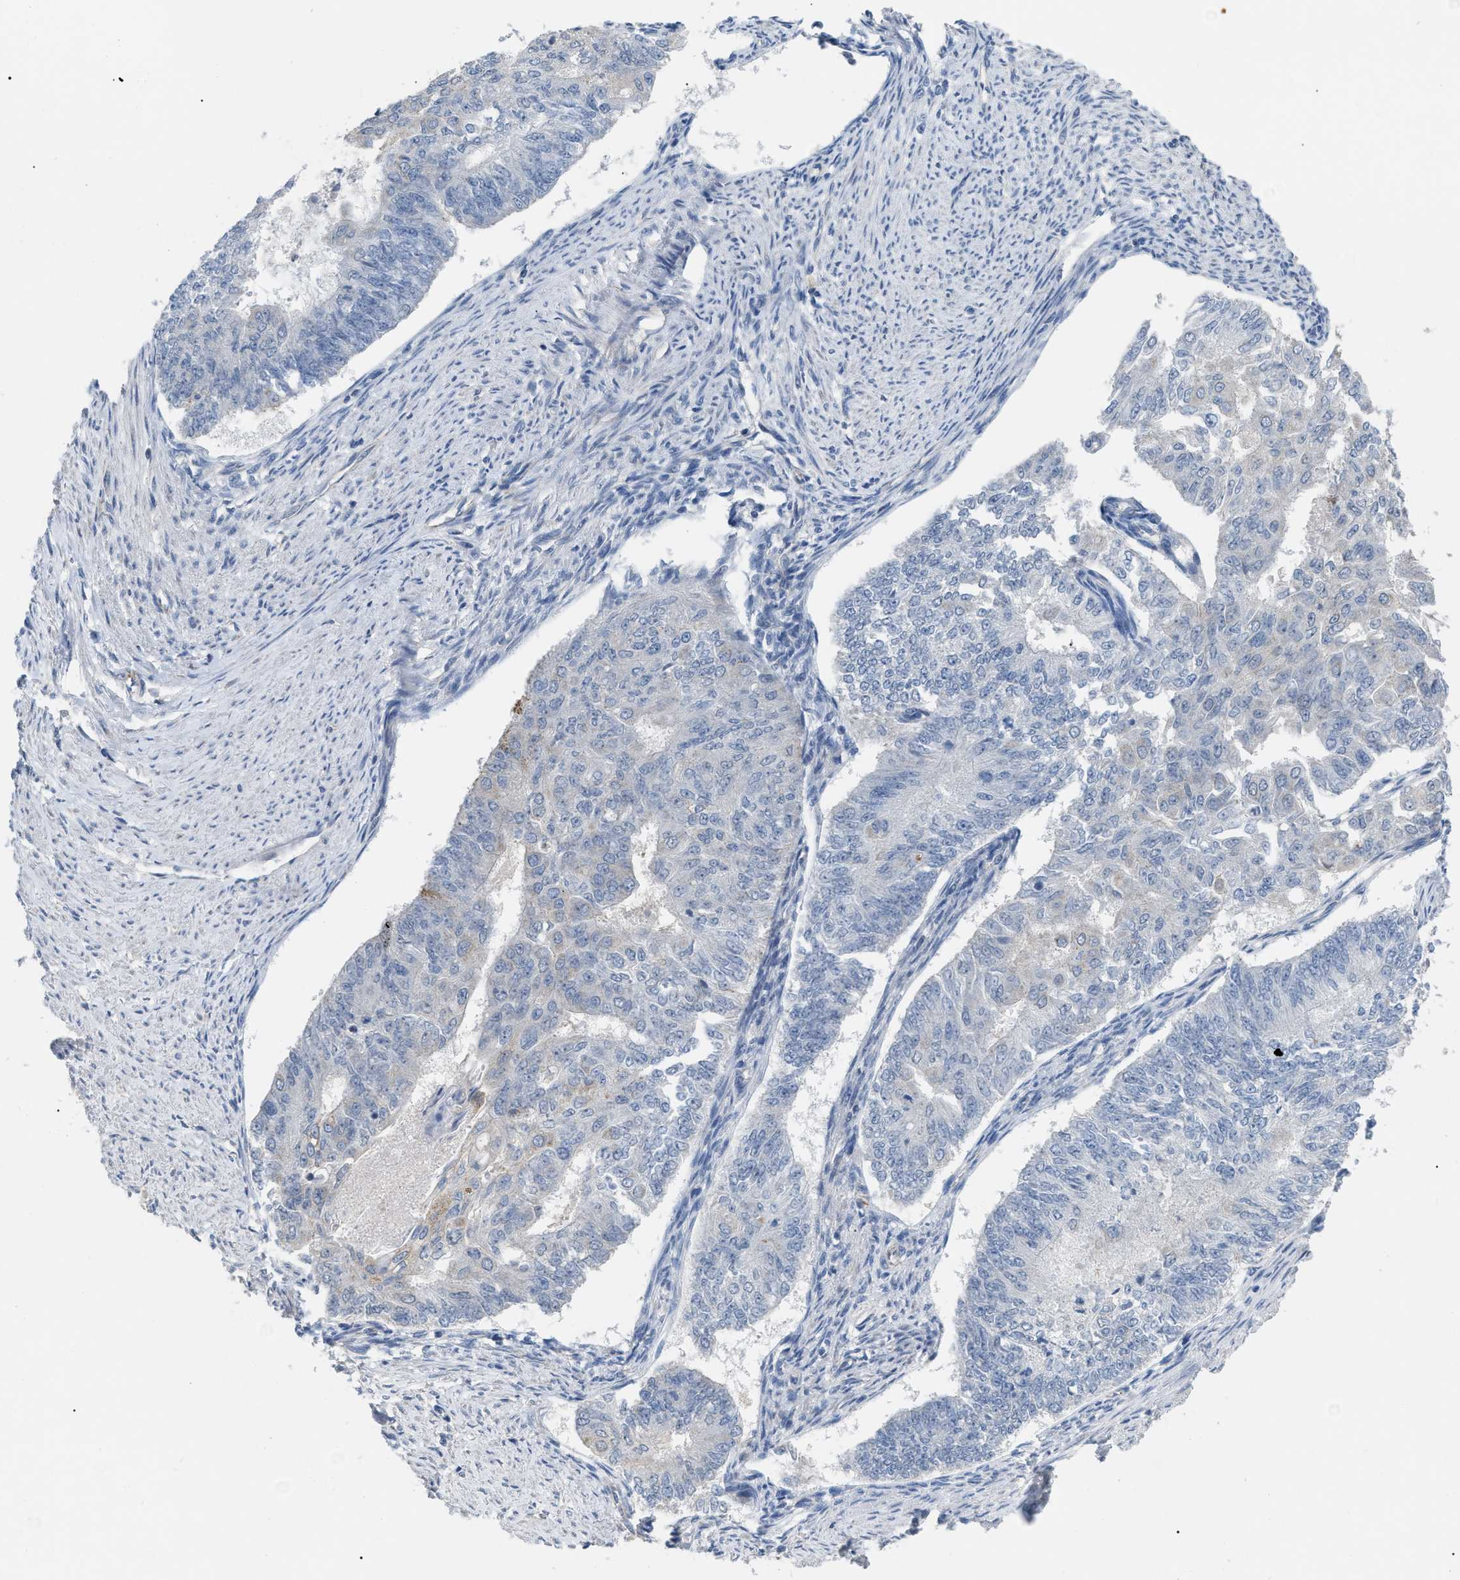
{"staining": {"intensity": "negative", "quantity": "none", "location": "none"}, "tissue": "endometrial cancer", "cell_type": "Tumor cells", "image_type": "cancer", "snomed": [{"axis": "morphology", "description": "Adenocarcinoma, NOS"}, {"axis": "topography", "description": "Endometrium"}], "caption": "DAB (3,3'-diaminobenzidine) immunohistochemical staining of endometrial cancer shows no significant expression in tumor cells.", "gene": "DHX58", "patient": {"sex": "female", "age": 32}}